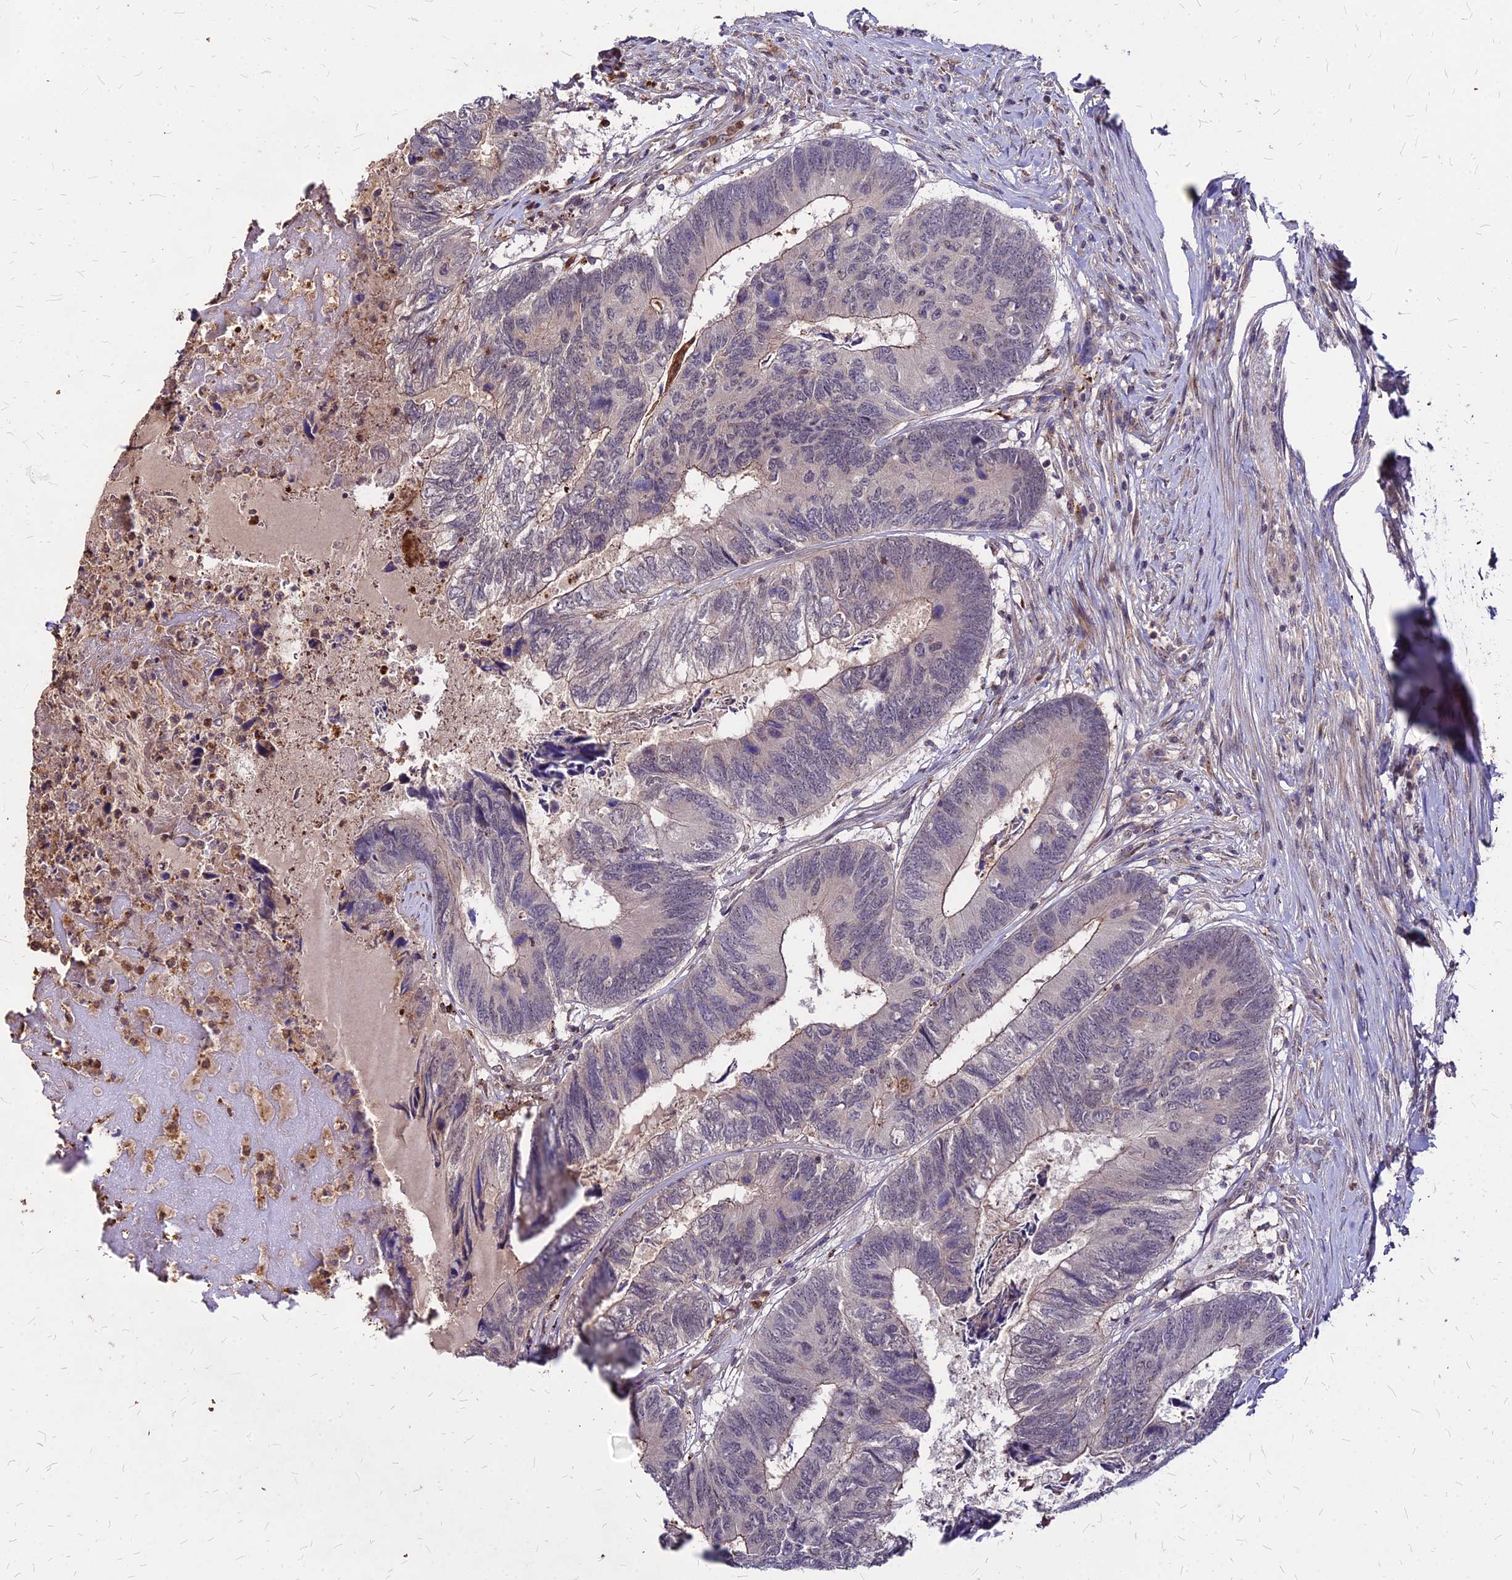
{"staining": {"intensity": "negative", "quantity": "none", "location": "none"}, "tissue": "colorectal cancer", "cell_type": "Tumor cells", "image_type": "cancer", "snomed": [{"axis": "morphology", "description": "Adenocarcinoma, NOS"}, {"axis": "topography", "description": "Colon"}], "caption": "This is an immunohistochemistry image of human colorectal cancer (adenocarcinoma). There is no staining in tumor cells.", "gene": "APBA3", "patient": {"sex": "female", "age": 67}}